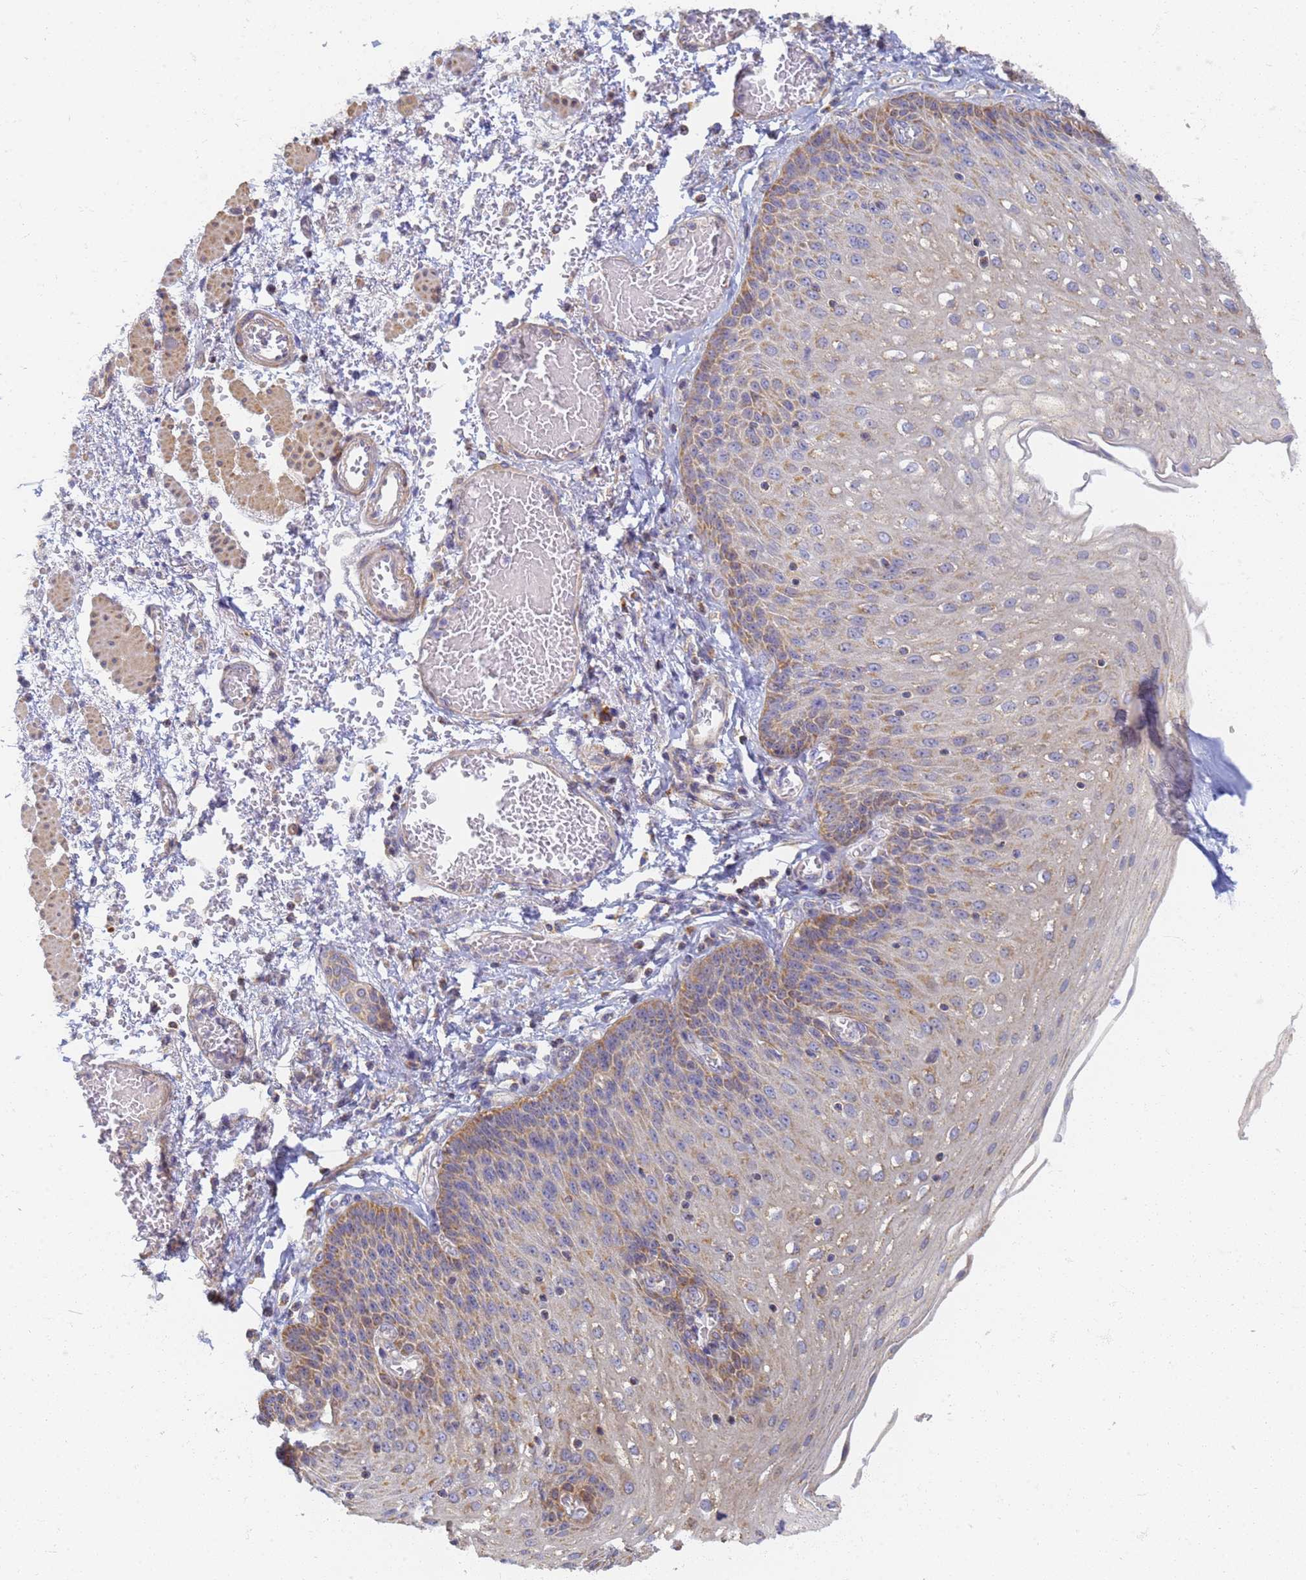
{"staining": {"intensity": "moderate", "quantity": "25%-75%", "location": "cytoplasmic/membranous"}, "tissue": "esophagus", "cell_type": "Squamous epithelial cells", "image_type": "normal", "snomed": [{"axis": "morphology", "description": "Normal tissue, NOS"}, {"axis": "topography", "description": "Esophagus"}], "caption": "IHC micrograph of benign esophagus: human esophagus stained using immunohistochemistry shows medium levels of moderate protein expression localized specifically in the cytoplasmic/membranous of squamous epithelial cells, appearing as a cytoplasmic/membranous brown color.", "gene": "UTP23", "patient": {"sex": "male", "age": 81}}